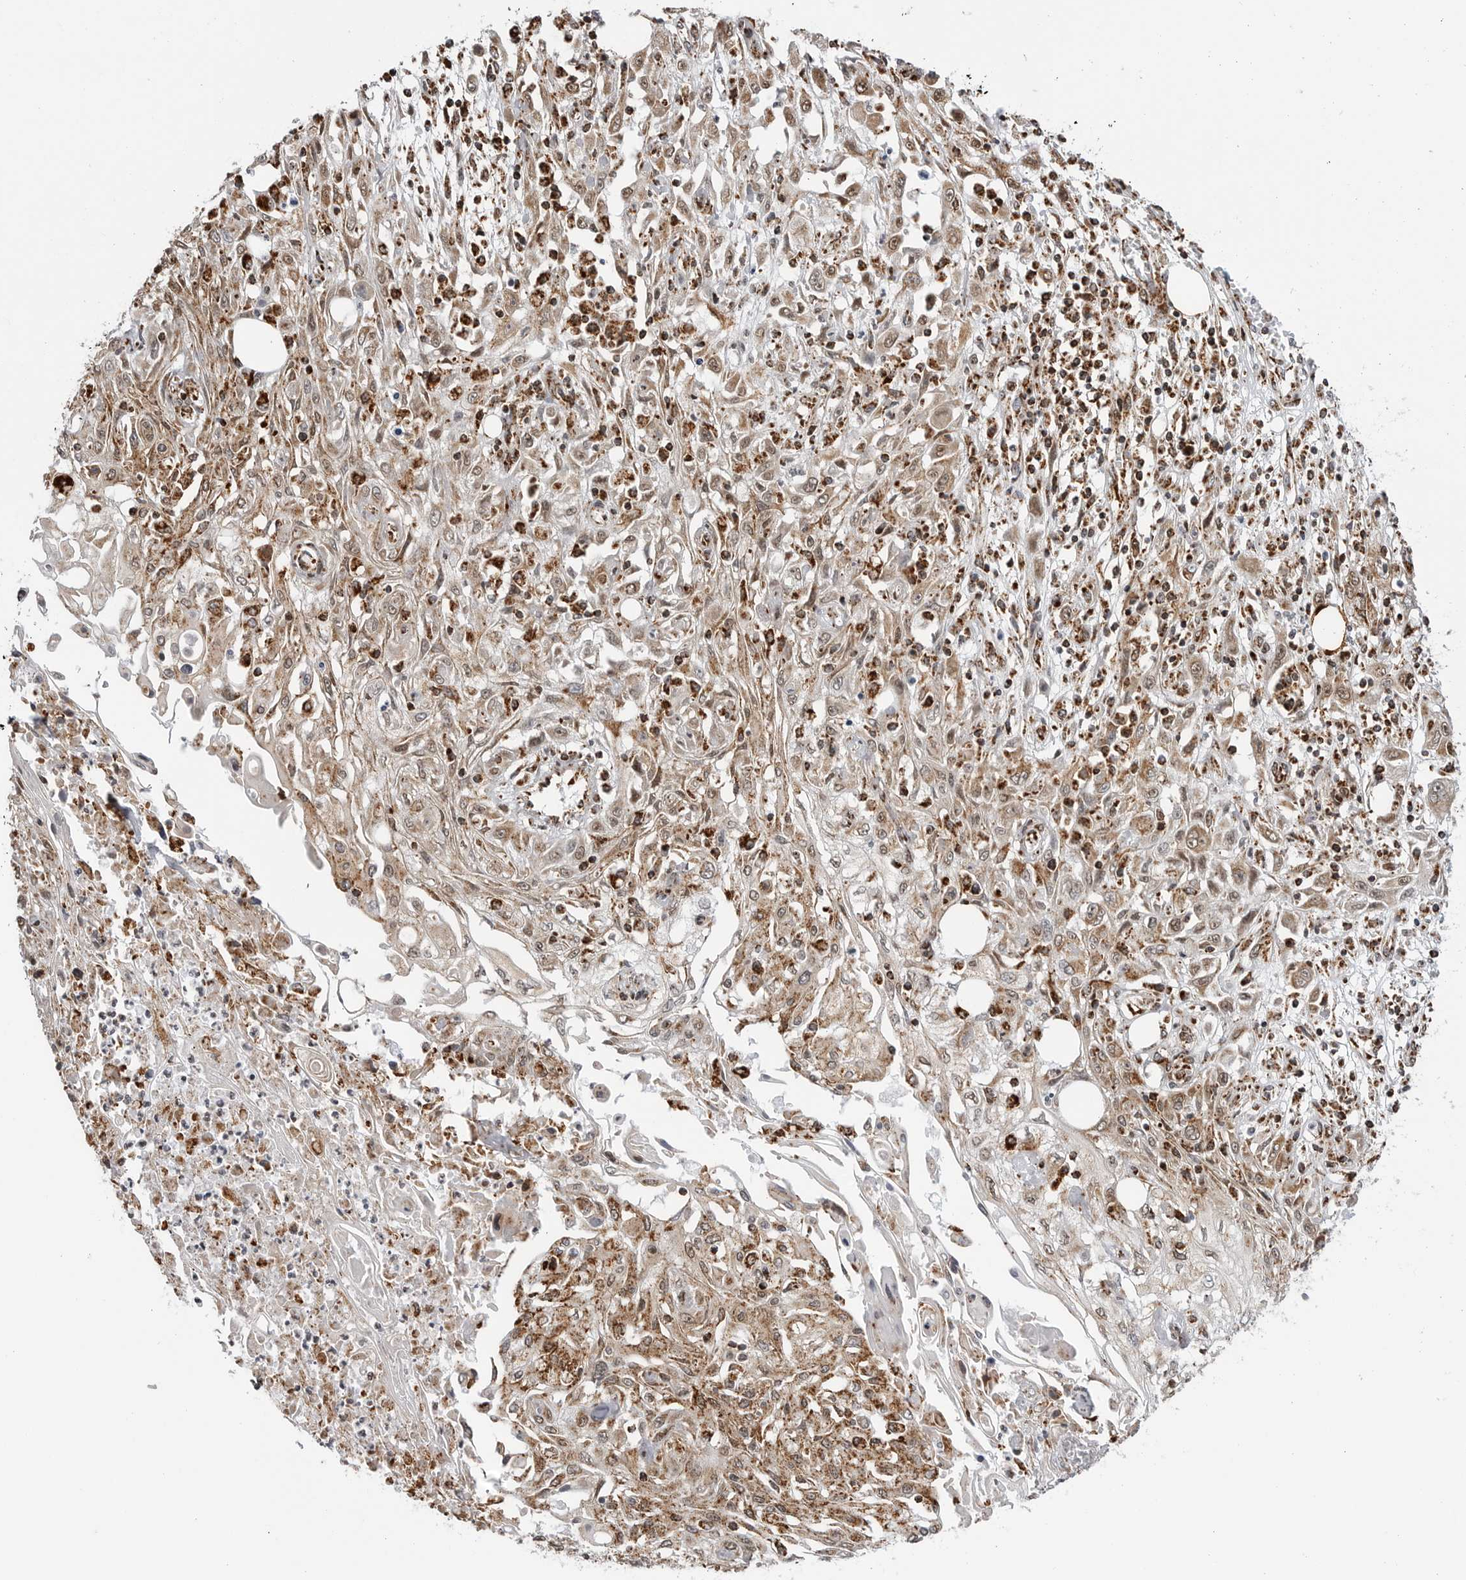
{"staining": {"intensity": "moderate", "quantity": ">75%", "location": "cytoplasmic/membranous,nuclear"}, "tissue": "skin cancer", "cell_type": "Tumor cells", "image_type": "cancer", "snomed": [{"axis": "morphology", "description": "Squamous cell carcinoma, NOS"}, {"axis": "morphology", "description": "Squamous cell carcinoma, metastatic, NOS"}, {"axis": "topography", "description": "Skin"}, {"axis": "topography", "description": "Lymph node"}], "caption": "High-power microscopy captured an IHC micrograph of skin cancer (squamous cell carcinoma), revealing moderate cytoplasmic/membranous and nuclear positivity in about >75% of tumor cells. (IHC, brightfield microscopy, high magnification).", "gene": "COX5A", "patient": {"sex": "male", "age": 75}}